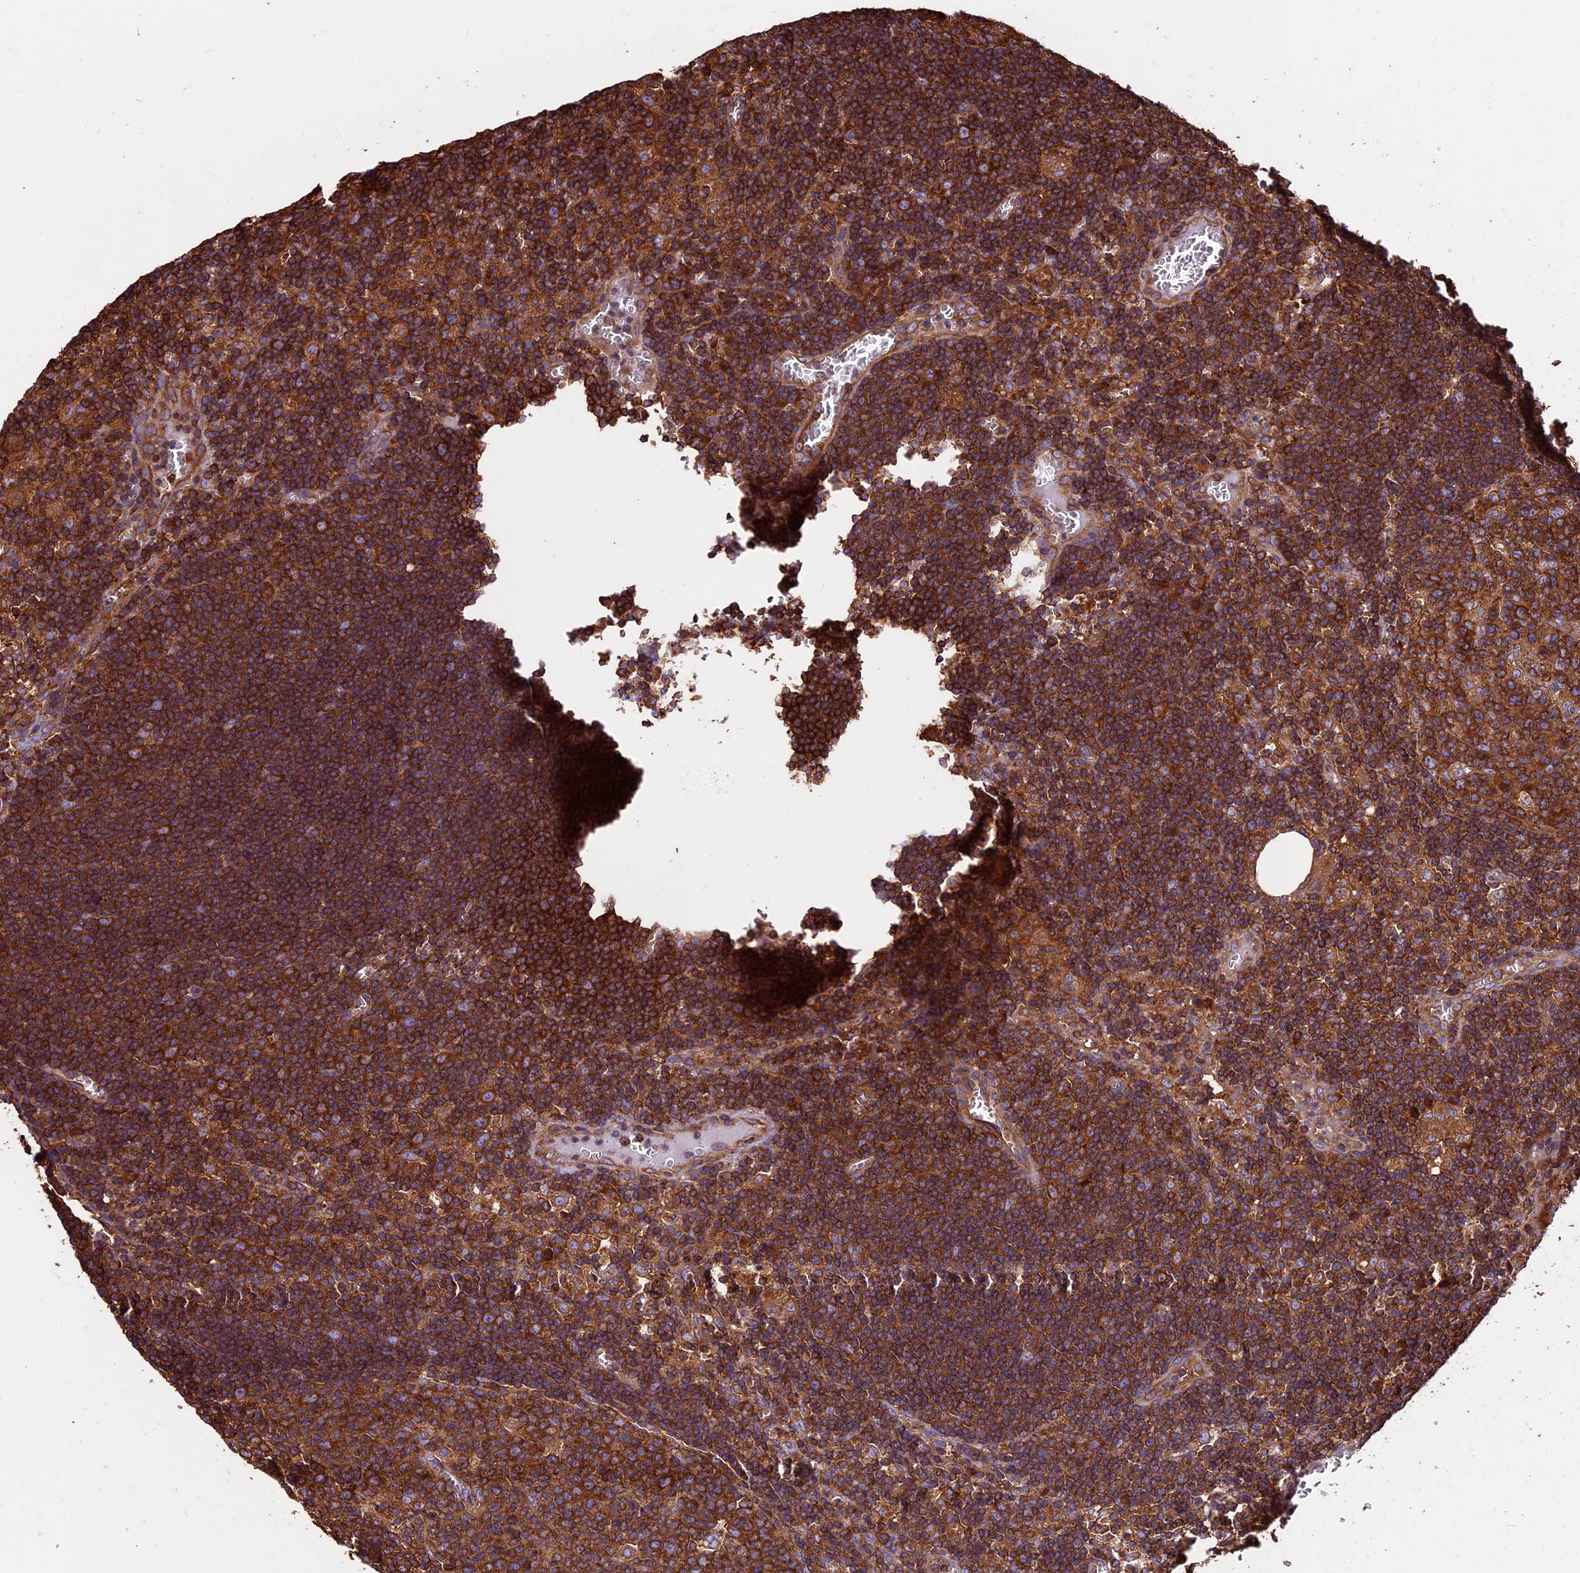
{"staining": {"intensity": "strong", "quantity": ">75%", "location": "cytoplasmic/membranous"}, "tissue": "lymph node", "cell_type": "Germinal center cells", "image_type": "normal", "snomed": [{"axis": "morphology", "description": "Normal tissue, NOS"}, {"axis": "topography", "description": "Lymph node"}], "caption": "IHC photomicrograph of normal lymph node: human lymph node stained using immunohistochemistry exhibits high levels of strong protein expression localized specifically in the cytoplasmic/membranous of germinal center cells, appearing as a cytoplasmic/membranous brown color.", "gene": "KARS1", "patient": {"sex": "female", "age": 73}}